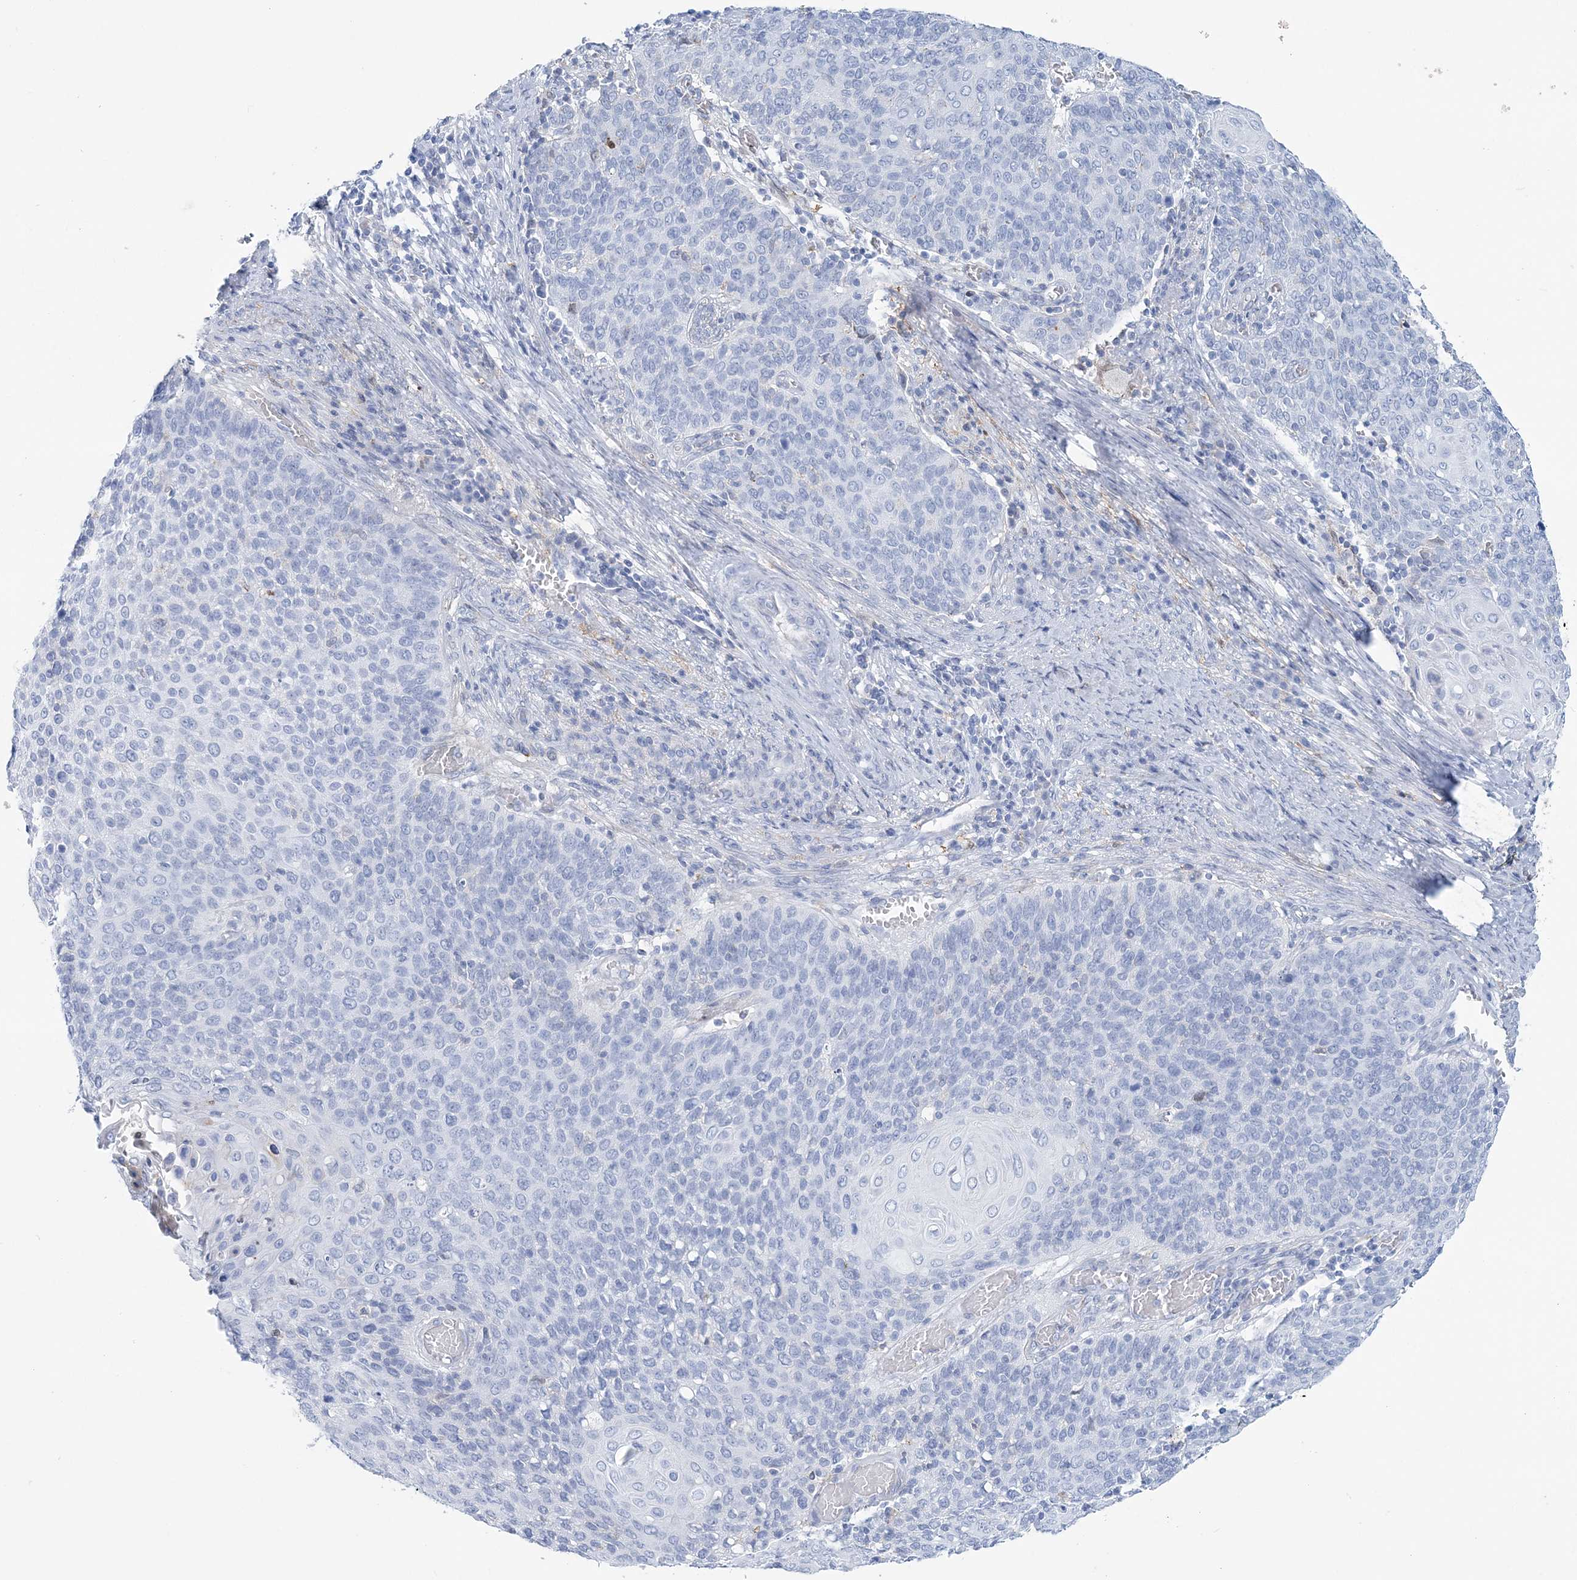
{"staining": {"intensity": "negative", "quantity": "none", "location": "none"}, "tissue": "cervical cancer", "cell_type": "Tumor cells", "image_type": "cancer", "snomed": [{"axis": "morphology", "description": "Squamous cell carcinoma, NOS"}, {"axis": "topography", "description": "Cervix"}], "caption": "Cervical cancer (squamous cell carcinoma) was stained to show a protein in brown. There is no significant expression in tumor cells.", "gene": "NKX6-1", "patient": {"sex": "female", "age": 39}}